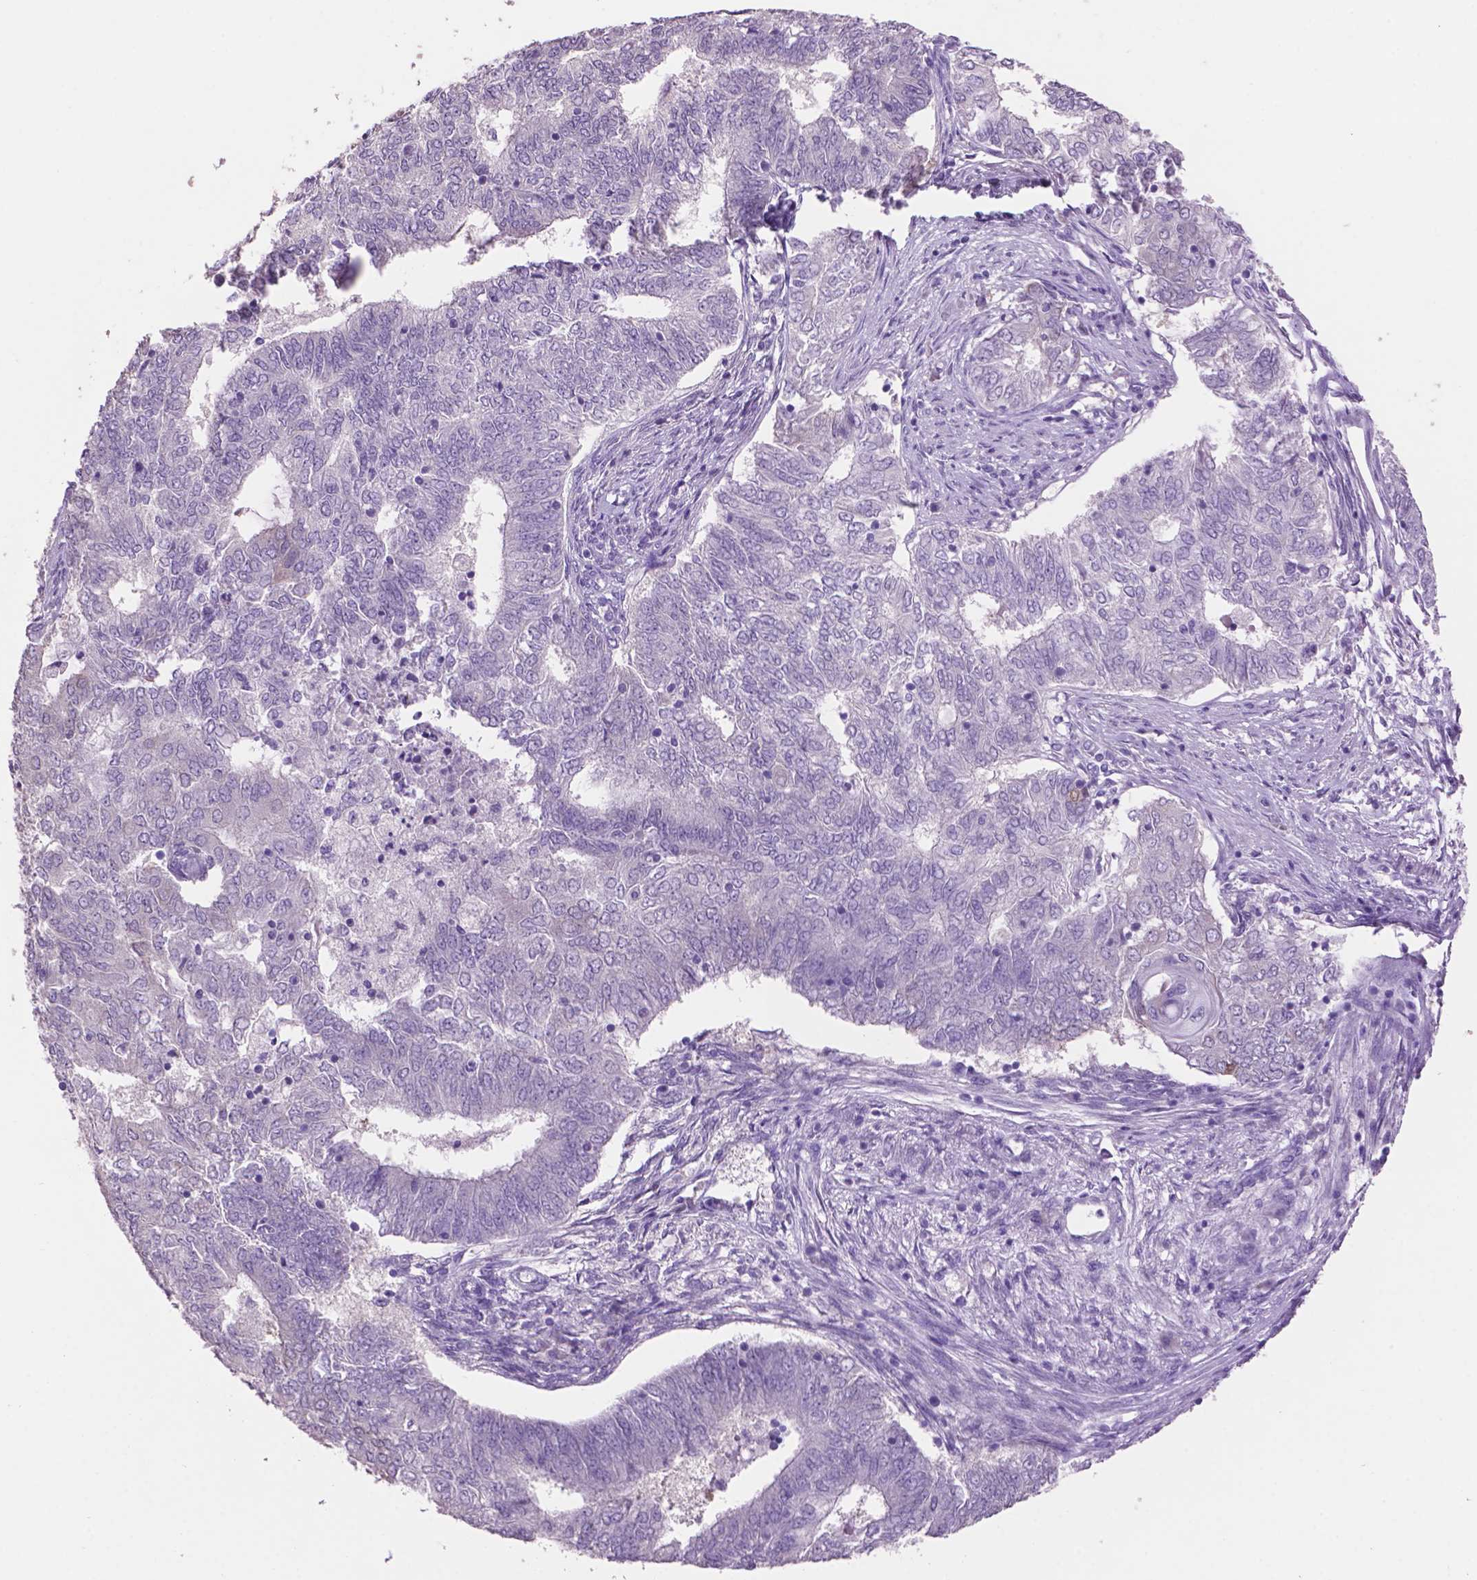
{"staining": {"intensity": "negative", "quantity": "none", "location": "none"}, "tissue": "endometrial cancer", "cell_type": "Tumor cells", "image_type": "cancer", "snomed": [{"axis": "morphology", "description": "Adenocarcinoma, NOS"}, {"axis": "topography", "description": "Endometrium"}], "caption": "High power microscopy image of an IHC photomicrograph of endometrial cancer (adenocarcinoma), revealing no significant expression in tumor cells.", "gene": "CRYBA4", "patient": {"sex": "female", "age": 62}}